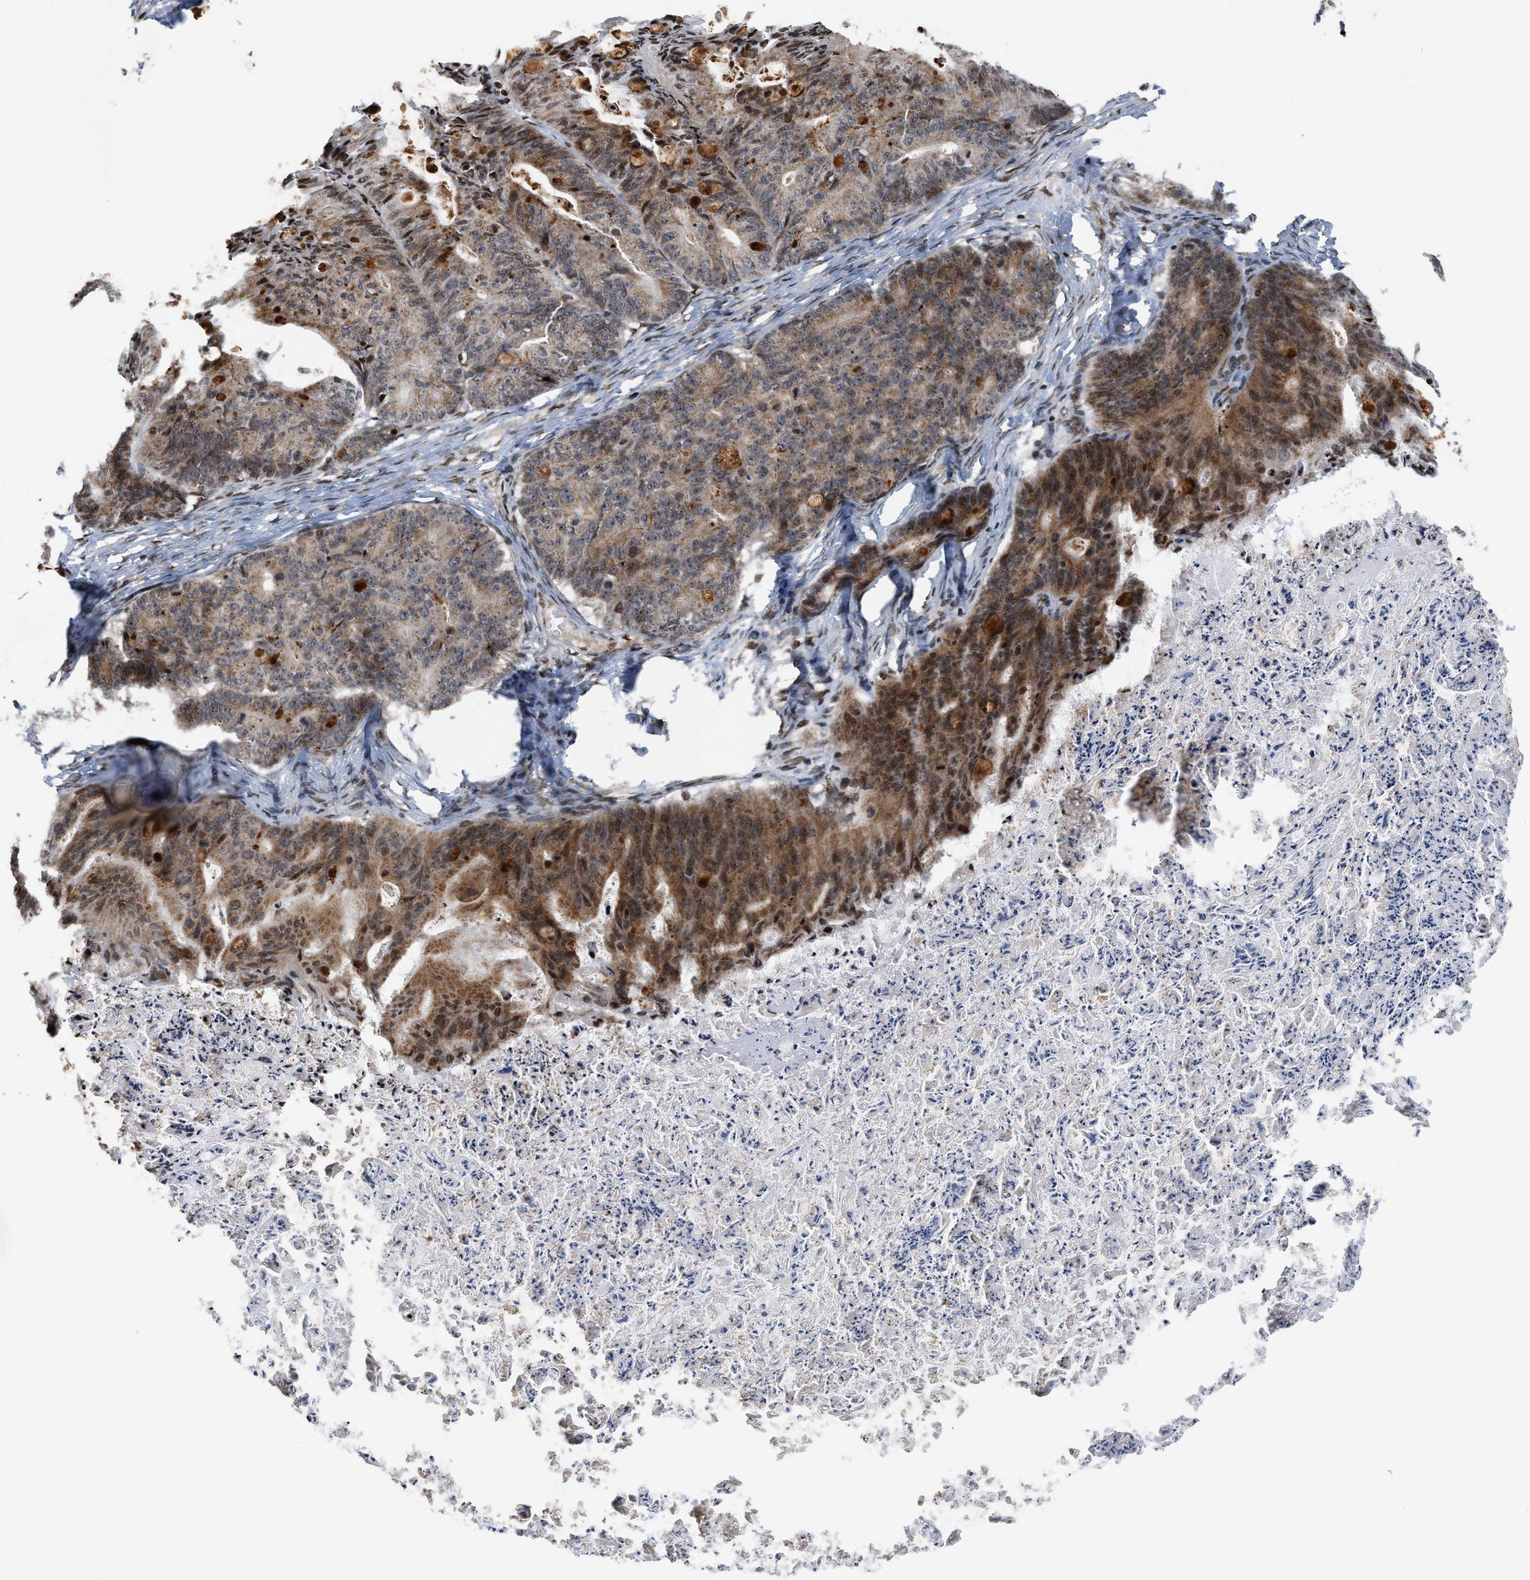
{"staining": {"intensity": "moderate", "quantity": ">75%", "location": "cytoplasmic/membranous"}, "tissue": "ovarian cancer", "cell_type": "Tumor cells", "image_type": "cancer", "snomed": [{"axis": "morphology", "description": "Cystadenocarcinoma, mucinous, NOS"}, {"axis": "topography", "description": "Ovary"}], "caption": "IHC (DAB) staining of human ovarian mucinous cystadenocarcinoma exhibits moderate cytoplasmic/membranous protein positivity in about >75% of tumor cells.", "gene": "PDZD2", "patient": {"sex": "female", "age": 36}}